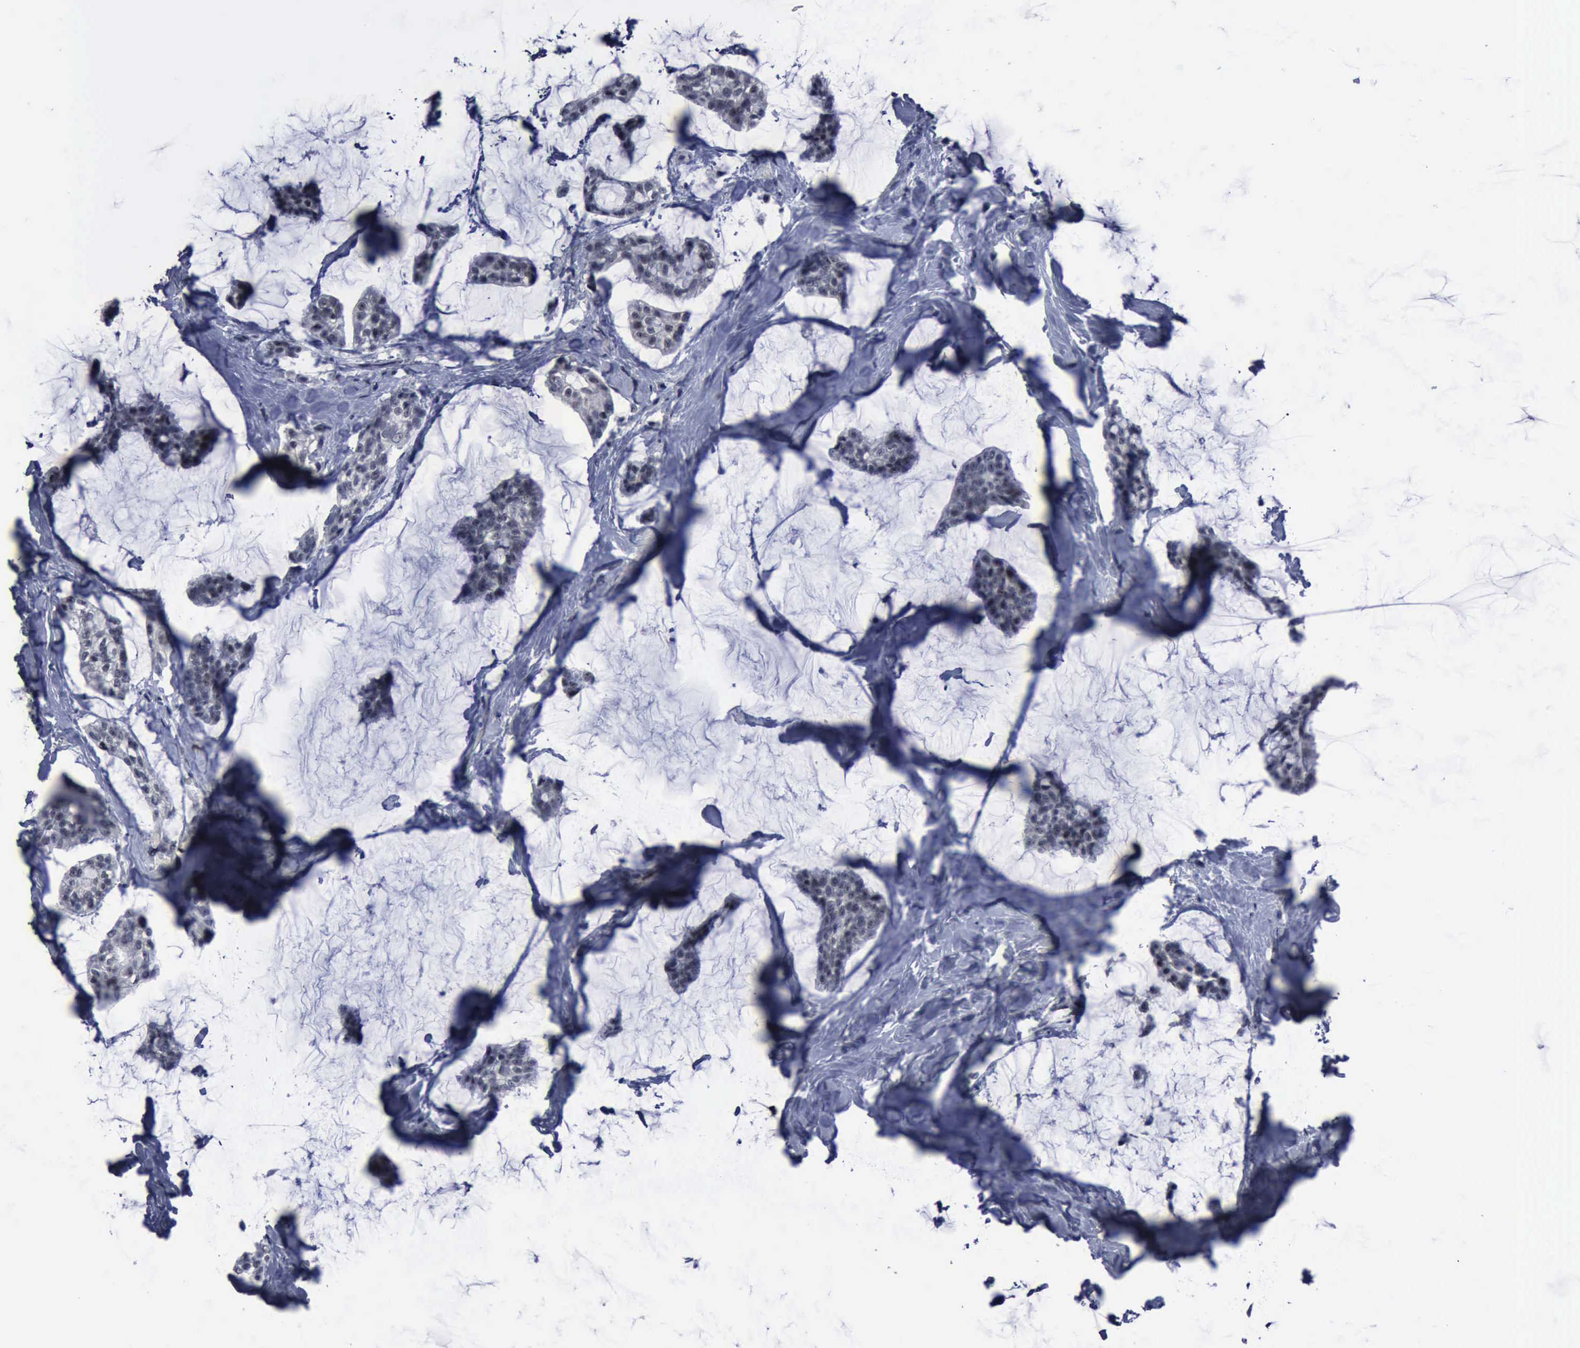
{"staining": {"intensity": "negative", "quantity": "none", "location": "none"}, "tissue": "breast cancer", "cell_type": "Tumor cells", "image_type": "cancer", "snomed": [{"axis": "morphology", "description": "Duct carcinoma"}, {"axis": "topography", "description": "Breast"}], "caption": "The histopathology image reveals no staining of tumor cells in breast cancer.", "gene": "BRD1", "patient": {"sex": "female", "age": 93}}